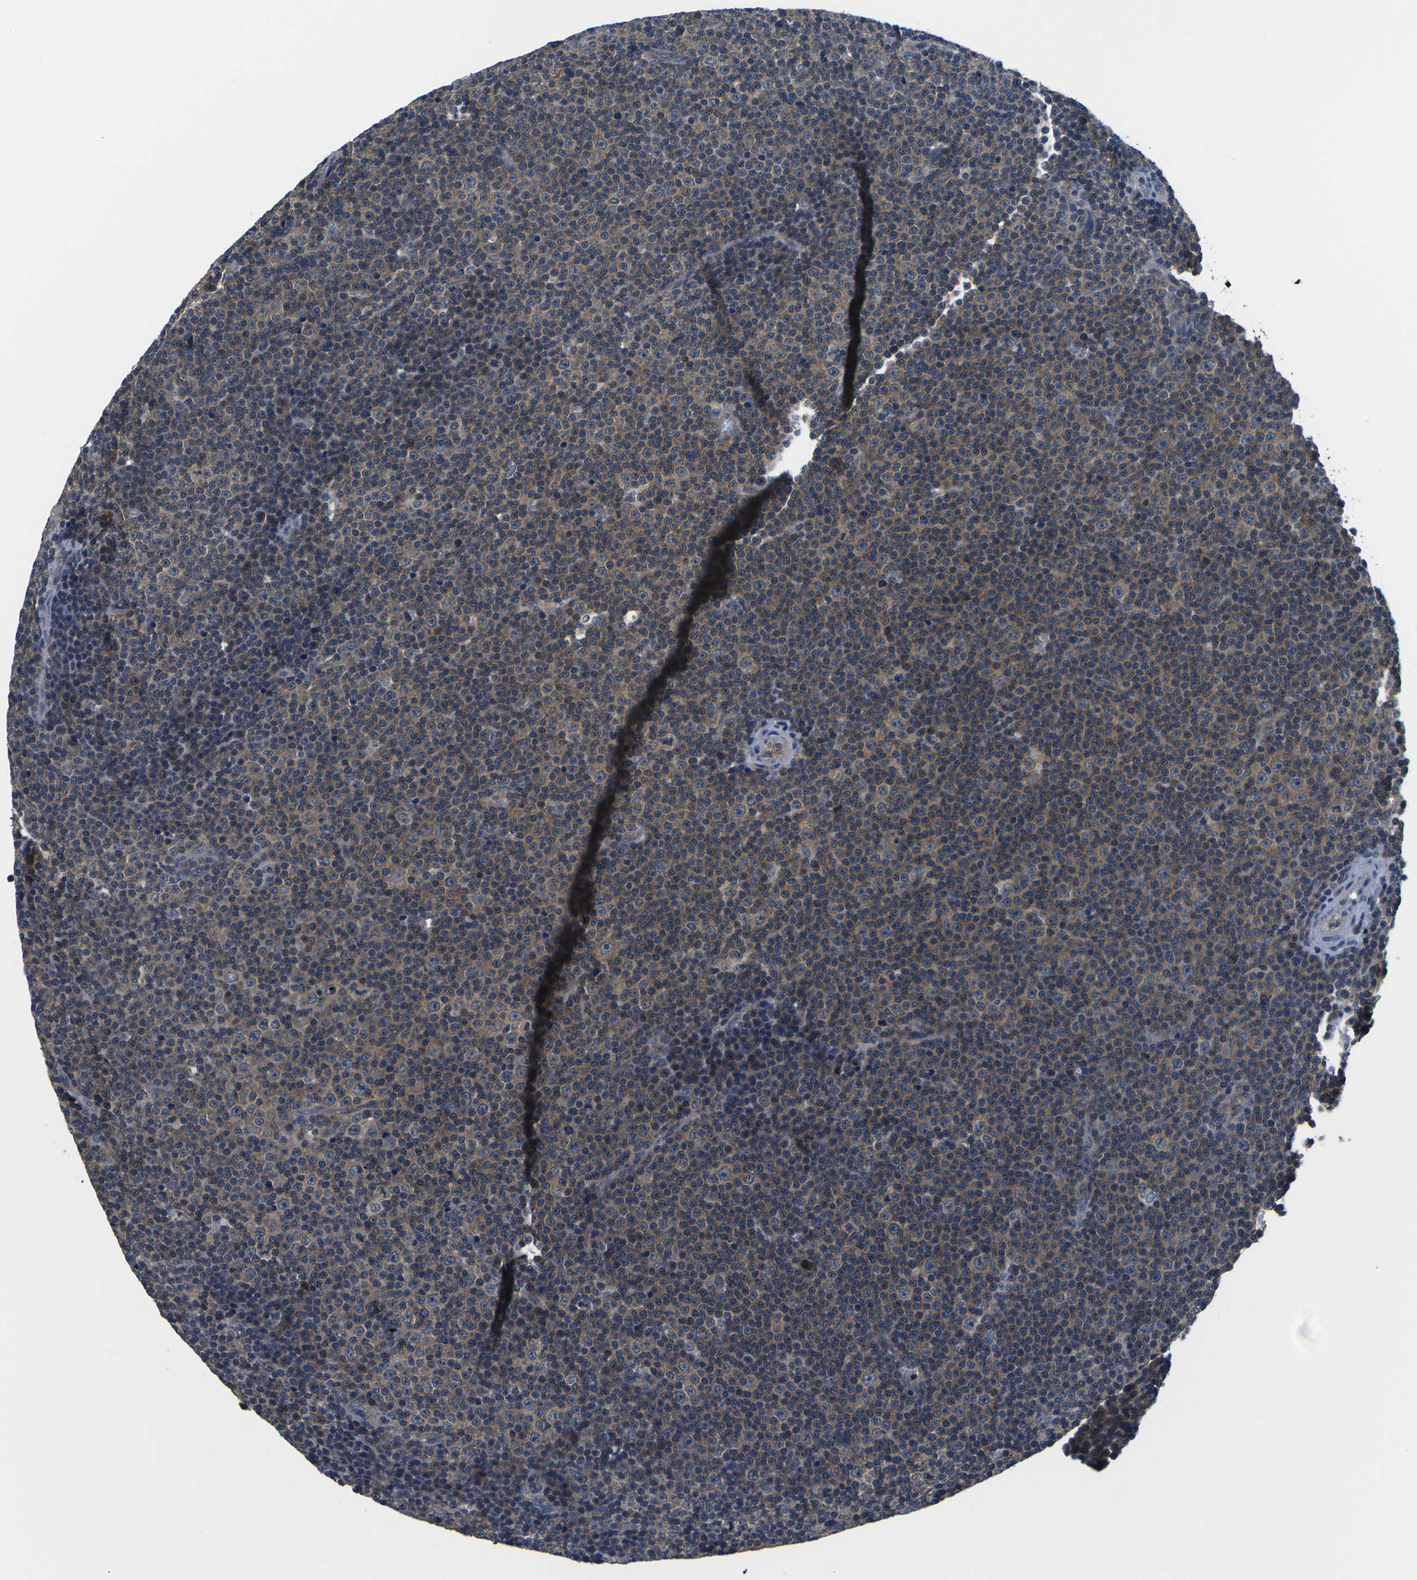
{"staining": {"intensity": "moderate", "quantity": ">75%", "location": "cytoplasmic/membranous"}, "tissue": "lymphoma", "cell_type": "Tumor cells", "image_type": "cancer", "snomed": [{"axis": "morphology", "description": "Malignant lymphoma, non-Hodgkin's type, Low grade"}, {"axis": "topography", "description": "Lymph node"}], "caption": "Immunohistochemistry micrograph of human low-grade malignant lymphoma, non-Hodgkin's type stained for a protein (brown), which demonstrates medium levels of moderate cytoplasmic/membranous positivity in approximately >75% of tumor cells.", "gene": "GSK3B", "patient": {"sex": "female", "age": 67}}